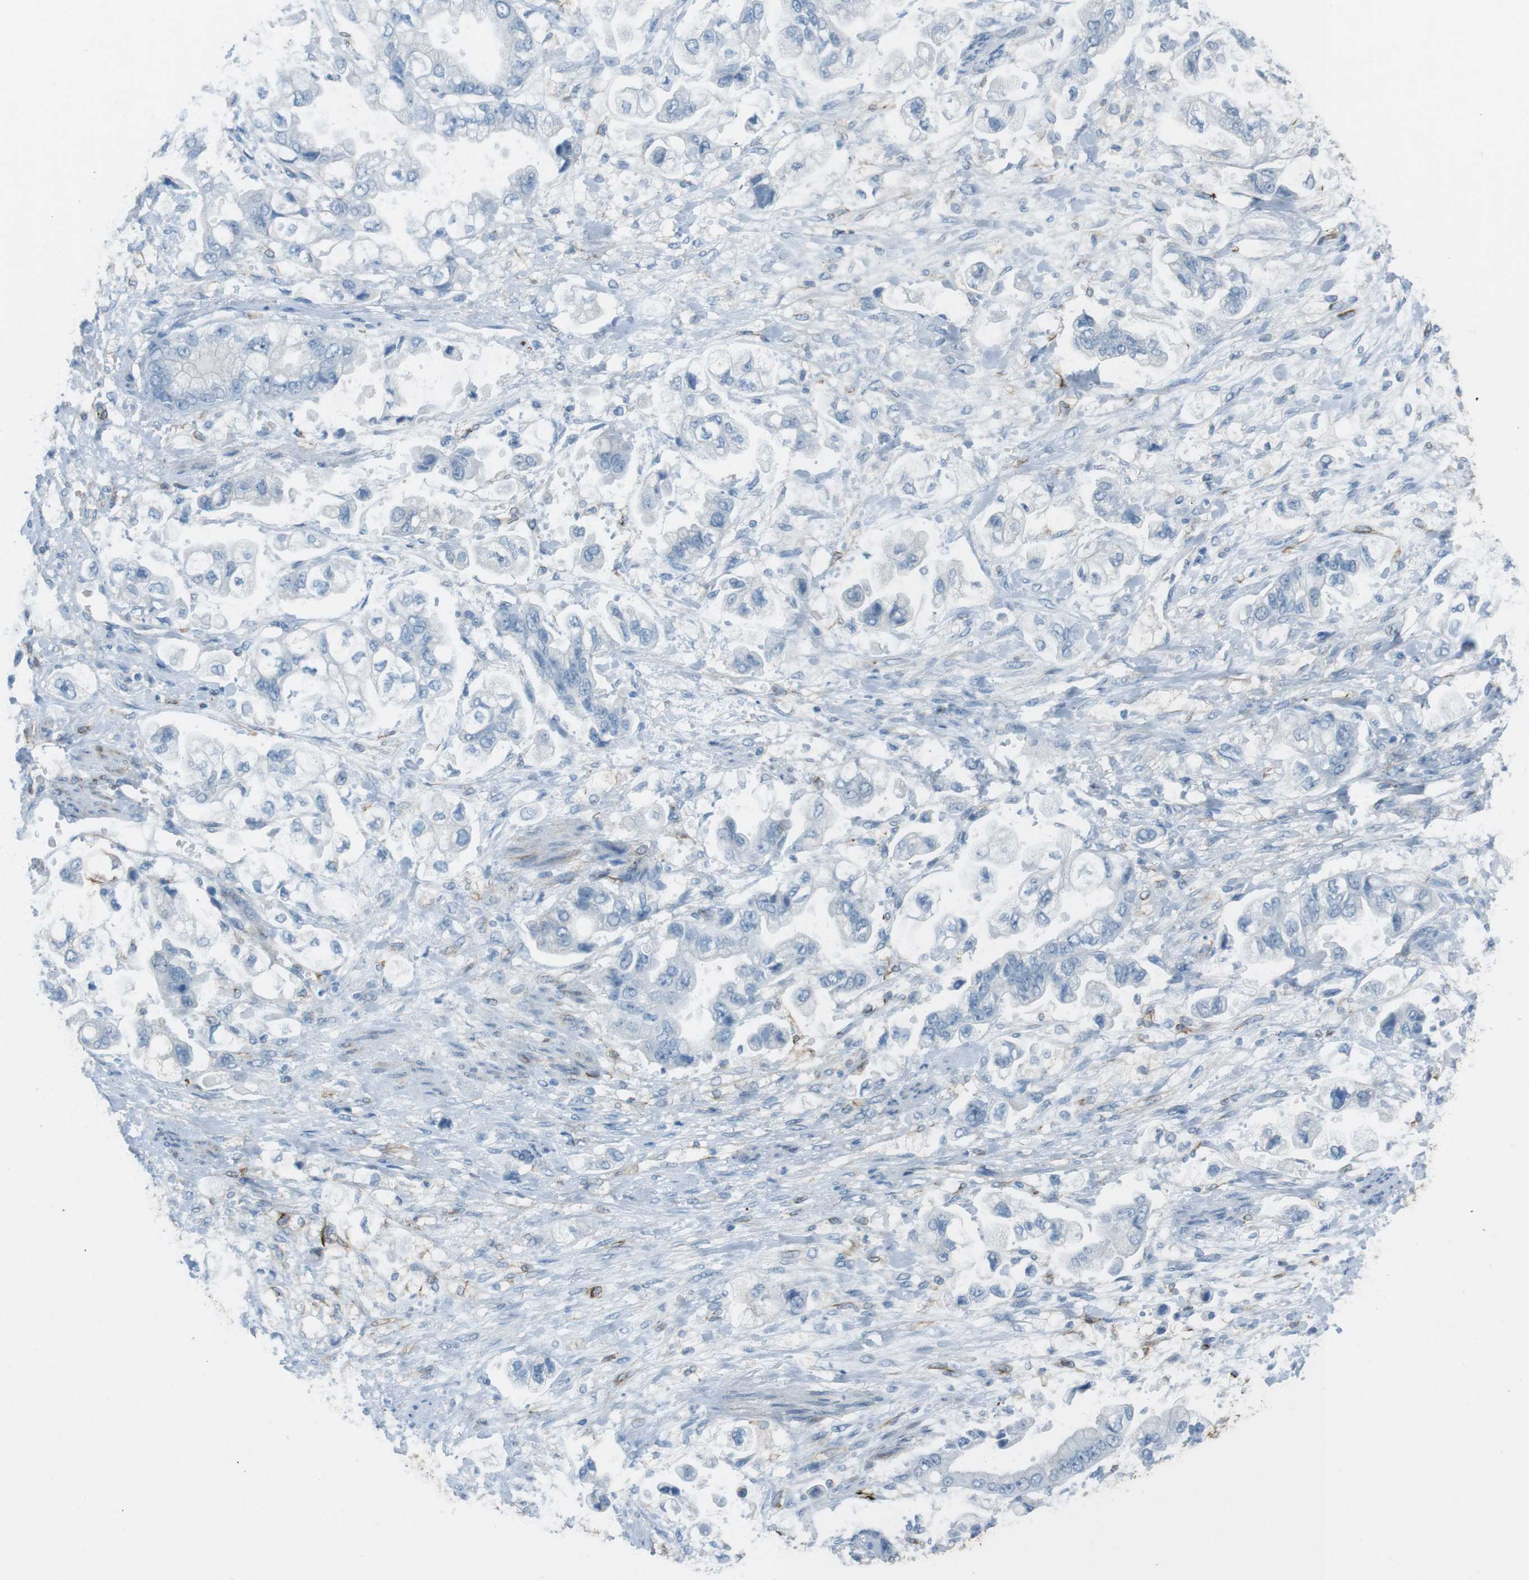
{"staining": {"intensity": "negative", "quantity": "none", "location": "none"}, "tissue": "stomach cancer", "cell_type": "Tumor cells", "image_type": "cancer", "snomed": [{"axis": "morphology", "description": "Normal tissue, NOS"}, {"axis": "morphology", "description": "Adenocarcinoma, NOS"}, {"axis": "topography", "description": "Stomach"}], "caption": "High magnification brightfield microscopy of stomach adenocarcinoma stained with DAB (3,3'-diaminobenzidine) (brown) and counterstained with hematoxylin (blue): tumor cells show no significant expression.", "gene": "TUBB2A", "patient": {"sex": "male", "age": 62}}